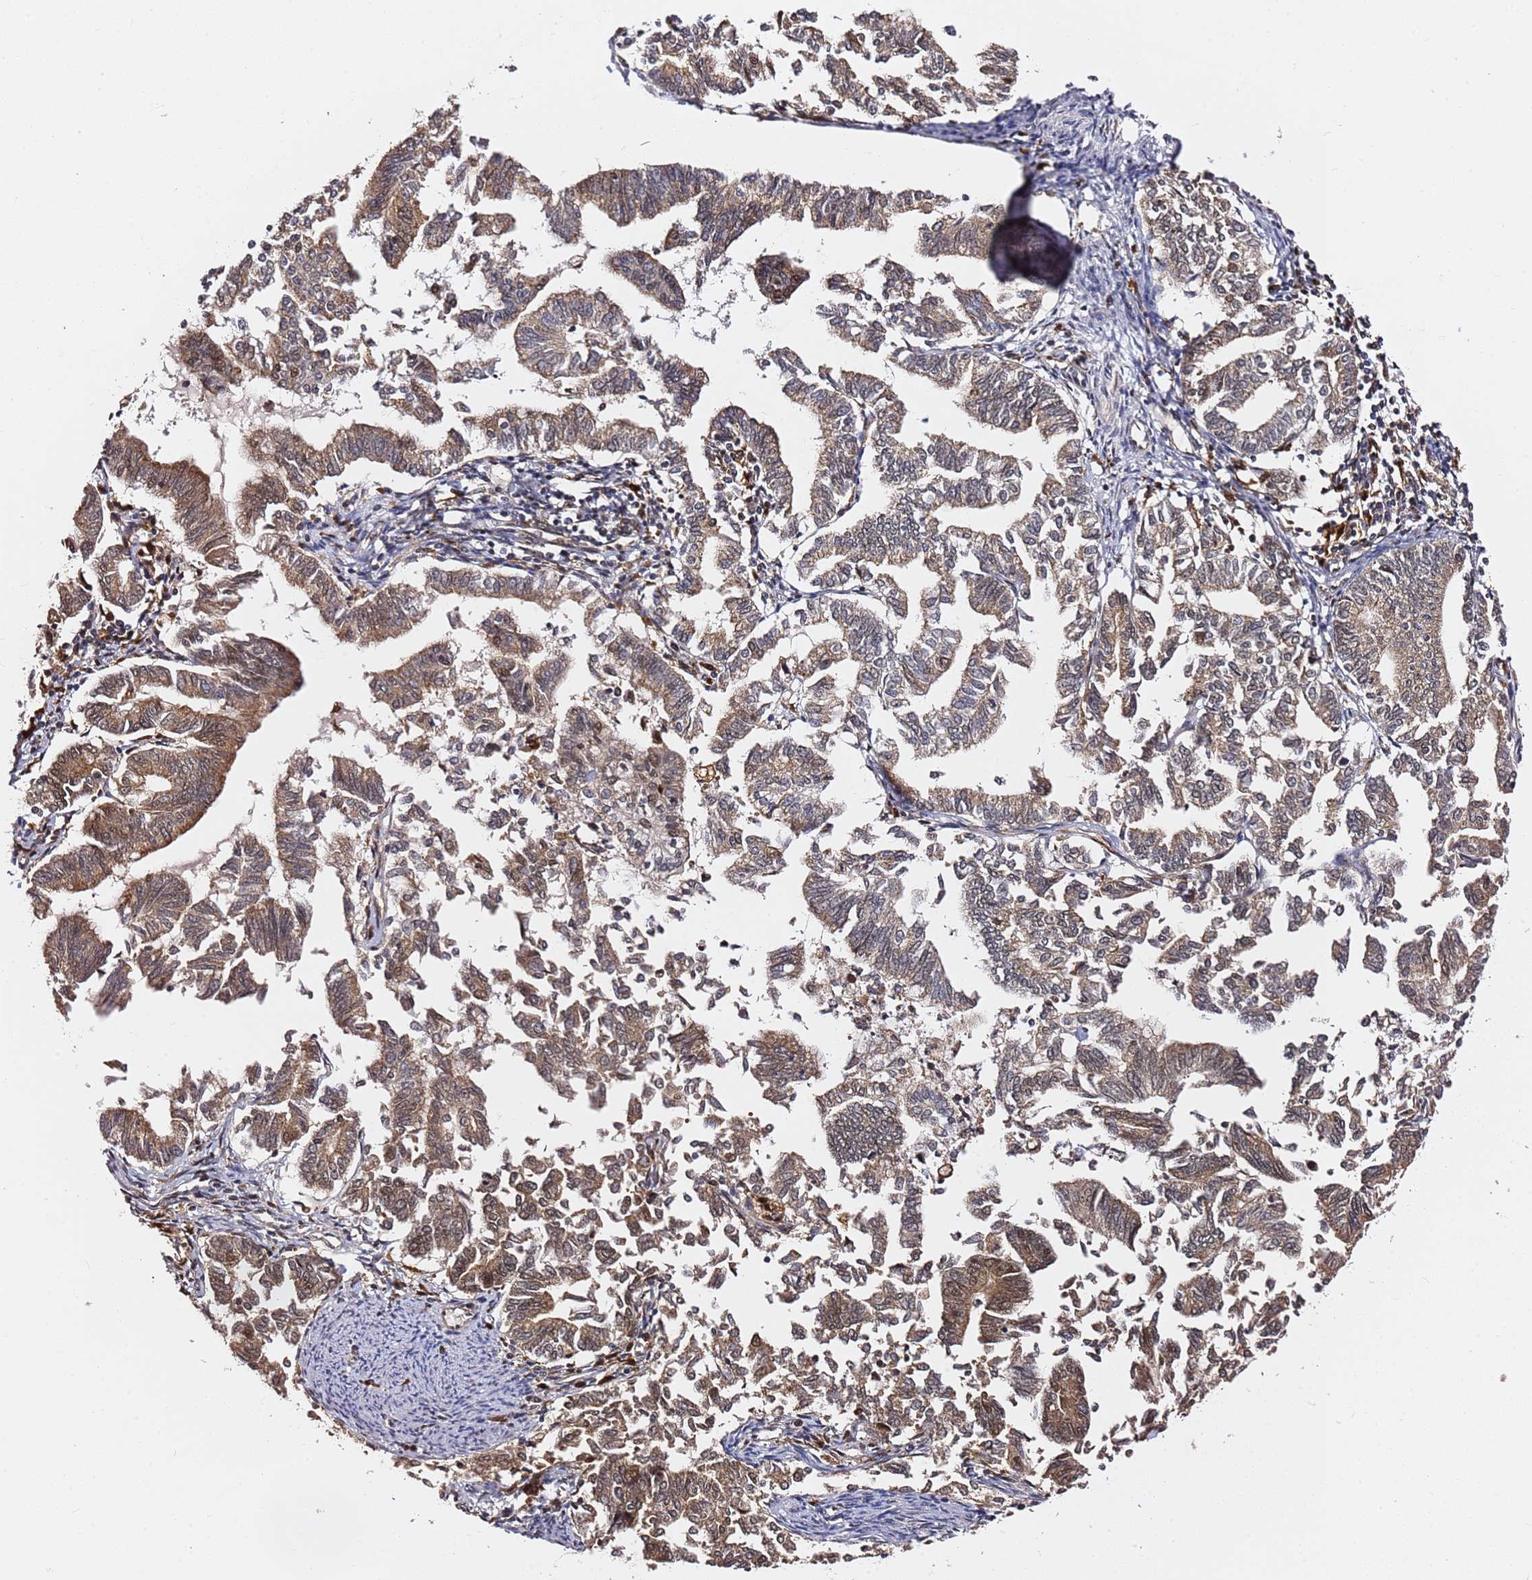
{"staining": {"intensity": "weak", "quantity": ">75%", "location": "cytoplasmic/membranous"}, "tissue": "endometrial cancer", "cell_type": "Tumor cells", "image_type": "cancer", "snomed": [{"axis": "morphology", "description": "Adenocarcinoma, NOS"}, {"axis": "topography", "description": "Endometrium"}], "caption": "Immunohistochemical staining of human endometrial cancer (adenocarcinoma) exhibits low levels of weak cytoplasmic/membranous protein positivity in about >75% of tumor cells.", "gene": "RGS18", "patient": {"sex": "female", "age": 79}}